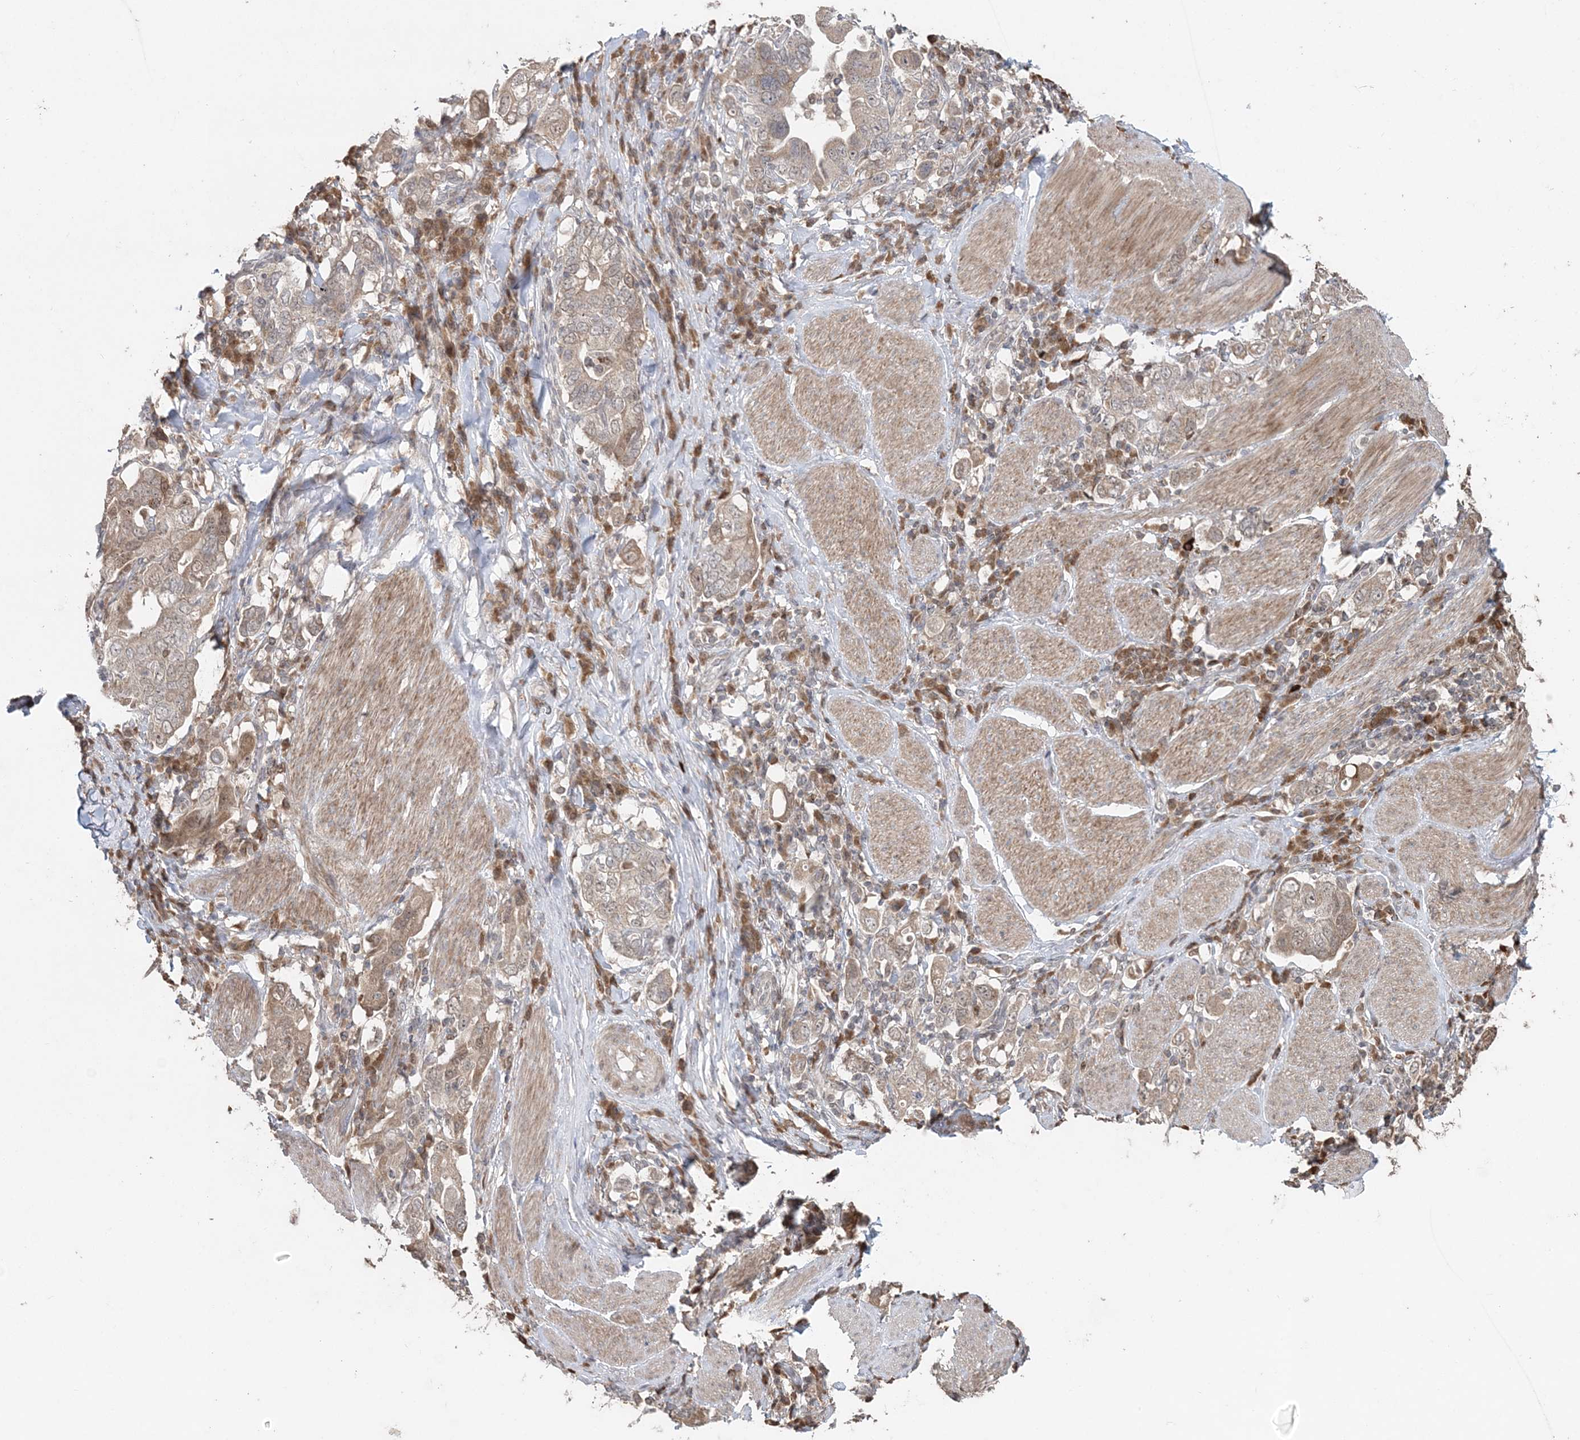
{"staining": {"intensity": "weak", "quantity": "<25%", "location": "cytoplasmic/membranous"}, "tissue": "stomach cancer", "cell_type": "Tumor cells", "image_type": "cancer", "snomed": [{"axis": "morphology", "description": "Adenocarcinoma, NOS"}, {"axis": "topography", "description": "Stomach, upper"}], "caption": "An image of adenocarcinoma (stomach) stained for a protein demonstrates no brown staining in tumor cells.", "gene": "SLU7", "patient": {"sex": "male", "age": 62}}